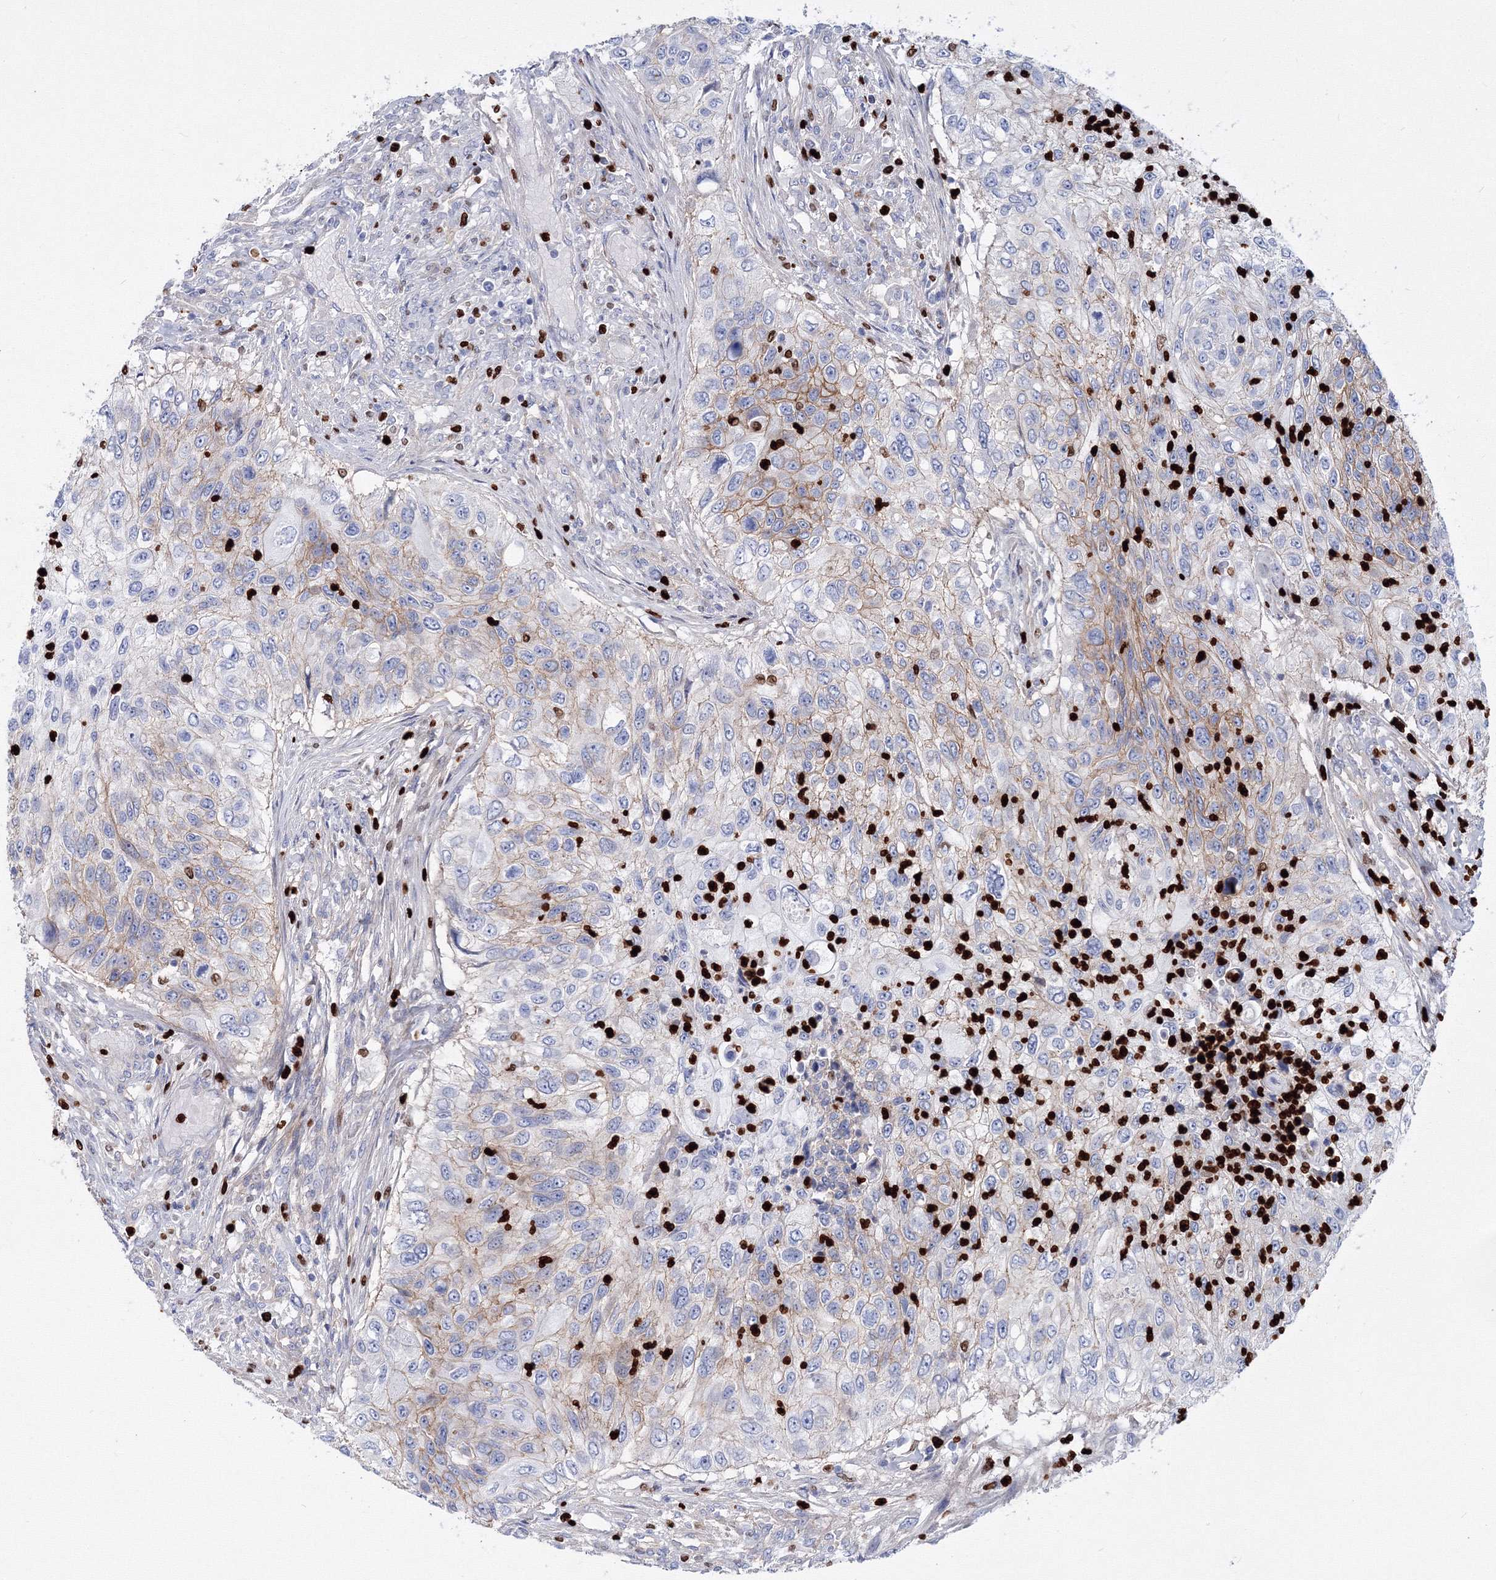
{"staining": {"intensity": "weak", "quantity": "25%-75%", "location": "cytoplasmic/membranous"}, "tissue": "urothelial cancer", "cell_type": "Tumor cells", "image_type": "cancer", "snomed": [{"axis": "morphology", "description": "Urothelial carcinoma, High grade"}, {"axis": "topography", "description": "Urinary bladder"}], "caption": "A brown stain shows weak cytoplasmic/membranous expression of a protein in urothelial cancer tumor cells. Nuclei are stained in blue.", "gene": "C11orf52", "patient": {"sex": "female", "age": 60}}